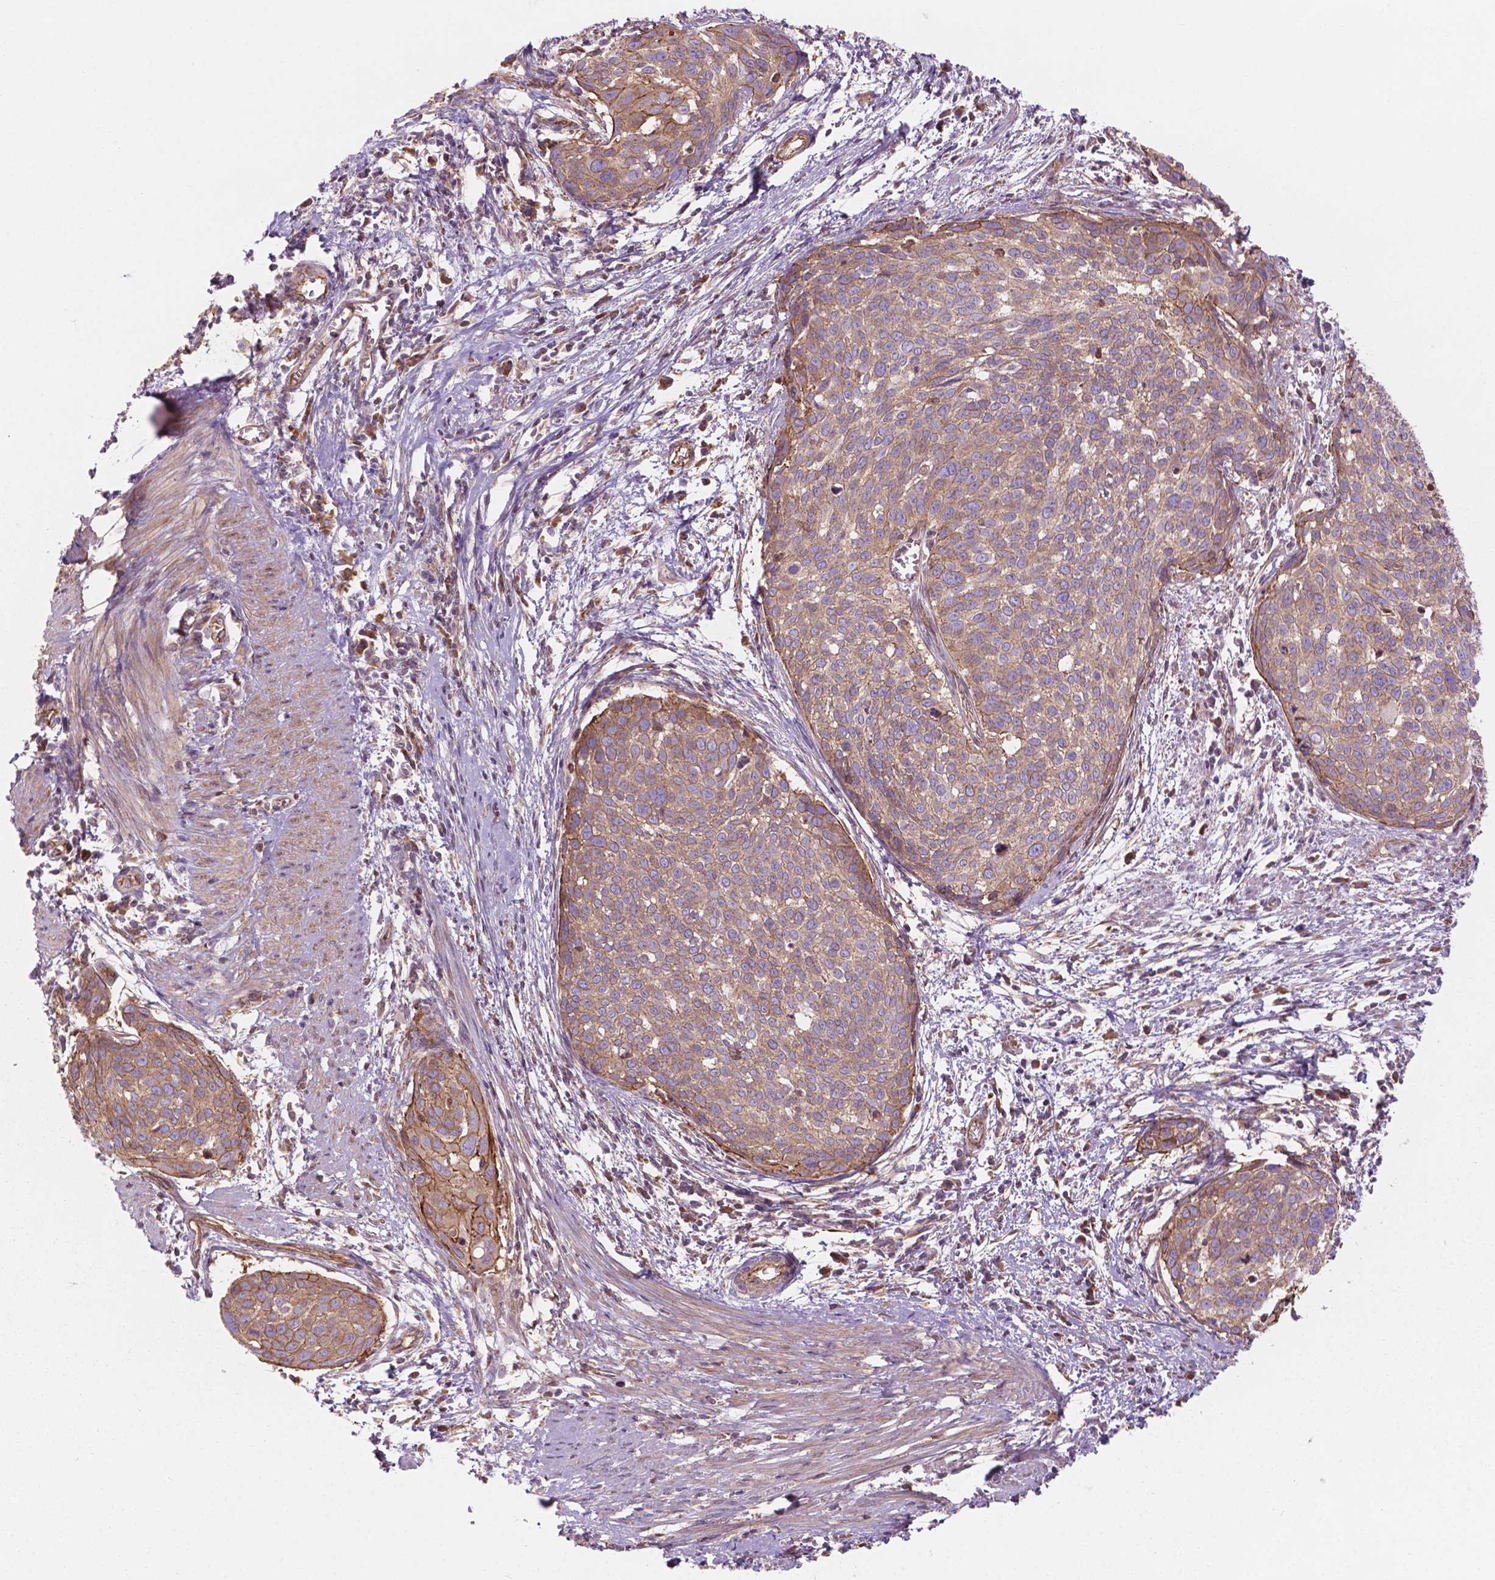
{"staining": {"intensity": "moderate", "quantity": "25%-75%", "location": "cytoplasmic/membranous"}, "tissue": "cervical cancer", "cell_type": "Tumor cells", "image_type": "cancer", "snomed": [{"axis": "morphology", "description": "Squamous cell carcinoma, NOS"}, {"axis": "topography", "description": "Cervix"}], "caption": "Cervical squamous cell carcinoma stained for a protein (brown) demonstrates moderate cytoplasmic/membranous positive staining in approximately 25%-75% of tumor cells.", "gene": "SURF4", "patient": {"sex": "female", "age": 39}}